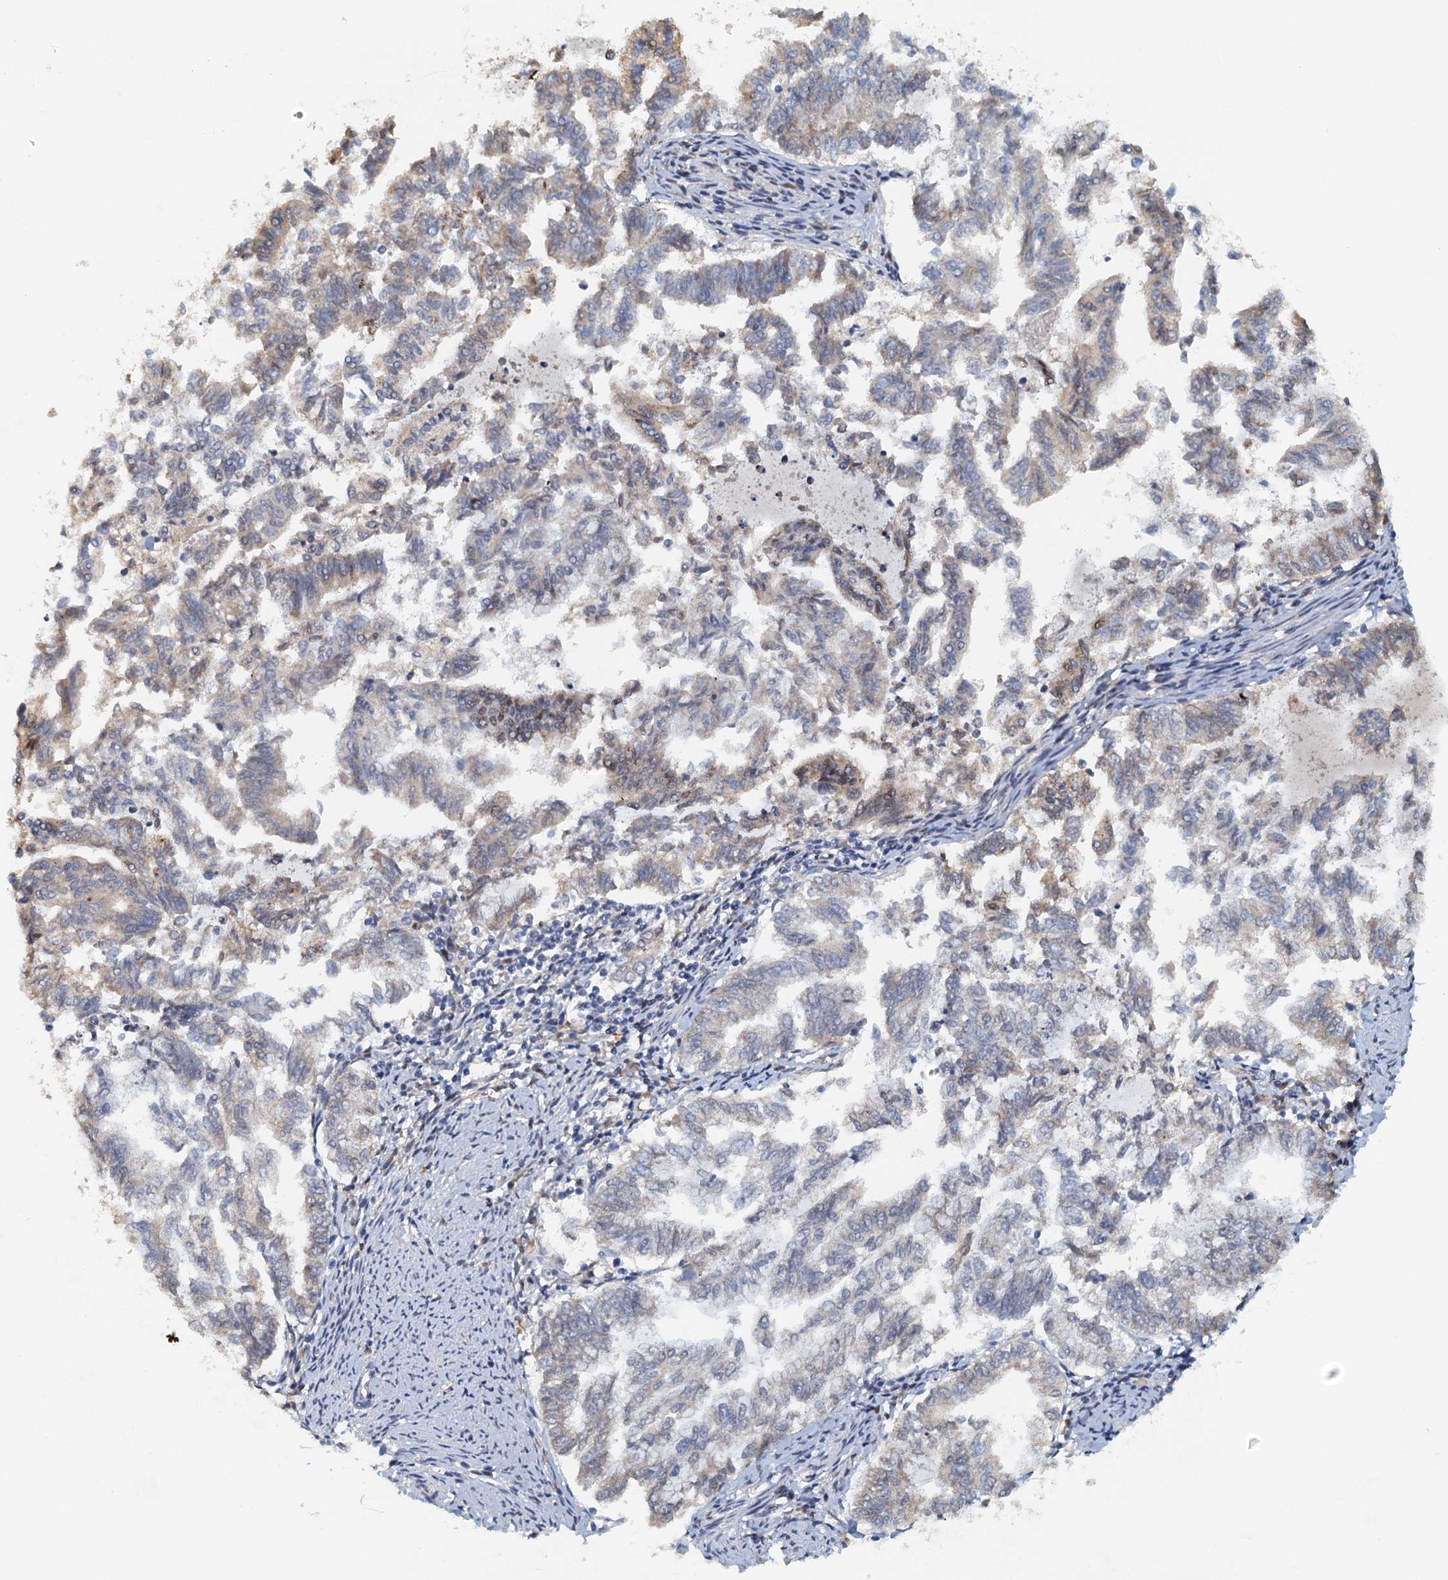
{"staining": {"intensity": "moderate", "quantity": "25%-75%", "location": "cytoplasmic/membranous,nuclear"}, "tissue": "endometrial cancer", "cell_type": "Tumor cells", "image_type": "cancer", "snomed": [{"axis": "morphology", "description": "Adenocarcinoma, NOS"}, {"axis": "topography", "description": "Endometrium"}], "caption": "Adenocarcinoma (endometrial) stained with DAB (3,3'-diaminobenzidine) immunohistochemistry displays medium levels of moderate cytoplasmic/membranous and nuclear staining in about 25%-75% of tumor cells.", "gene": "UBL7", "patient": {"sex": "female", "age": 79}}